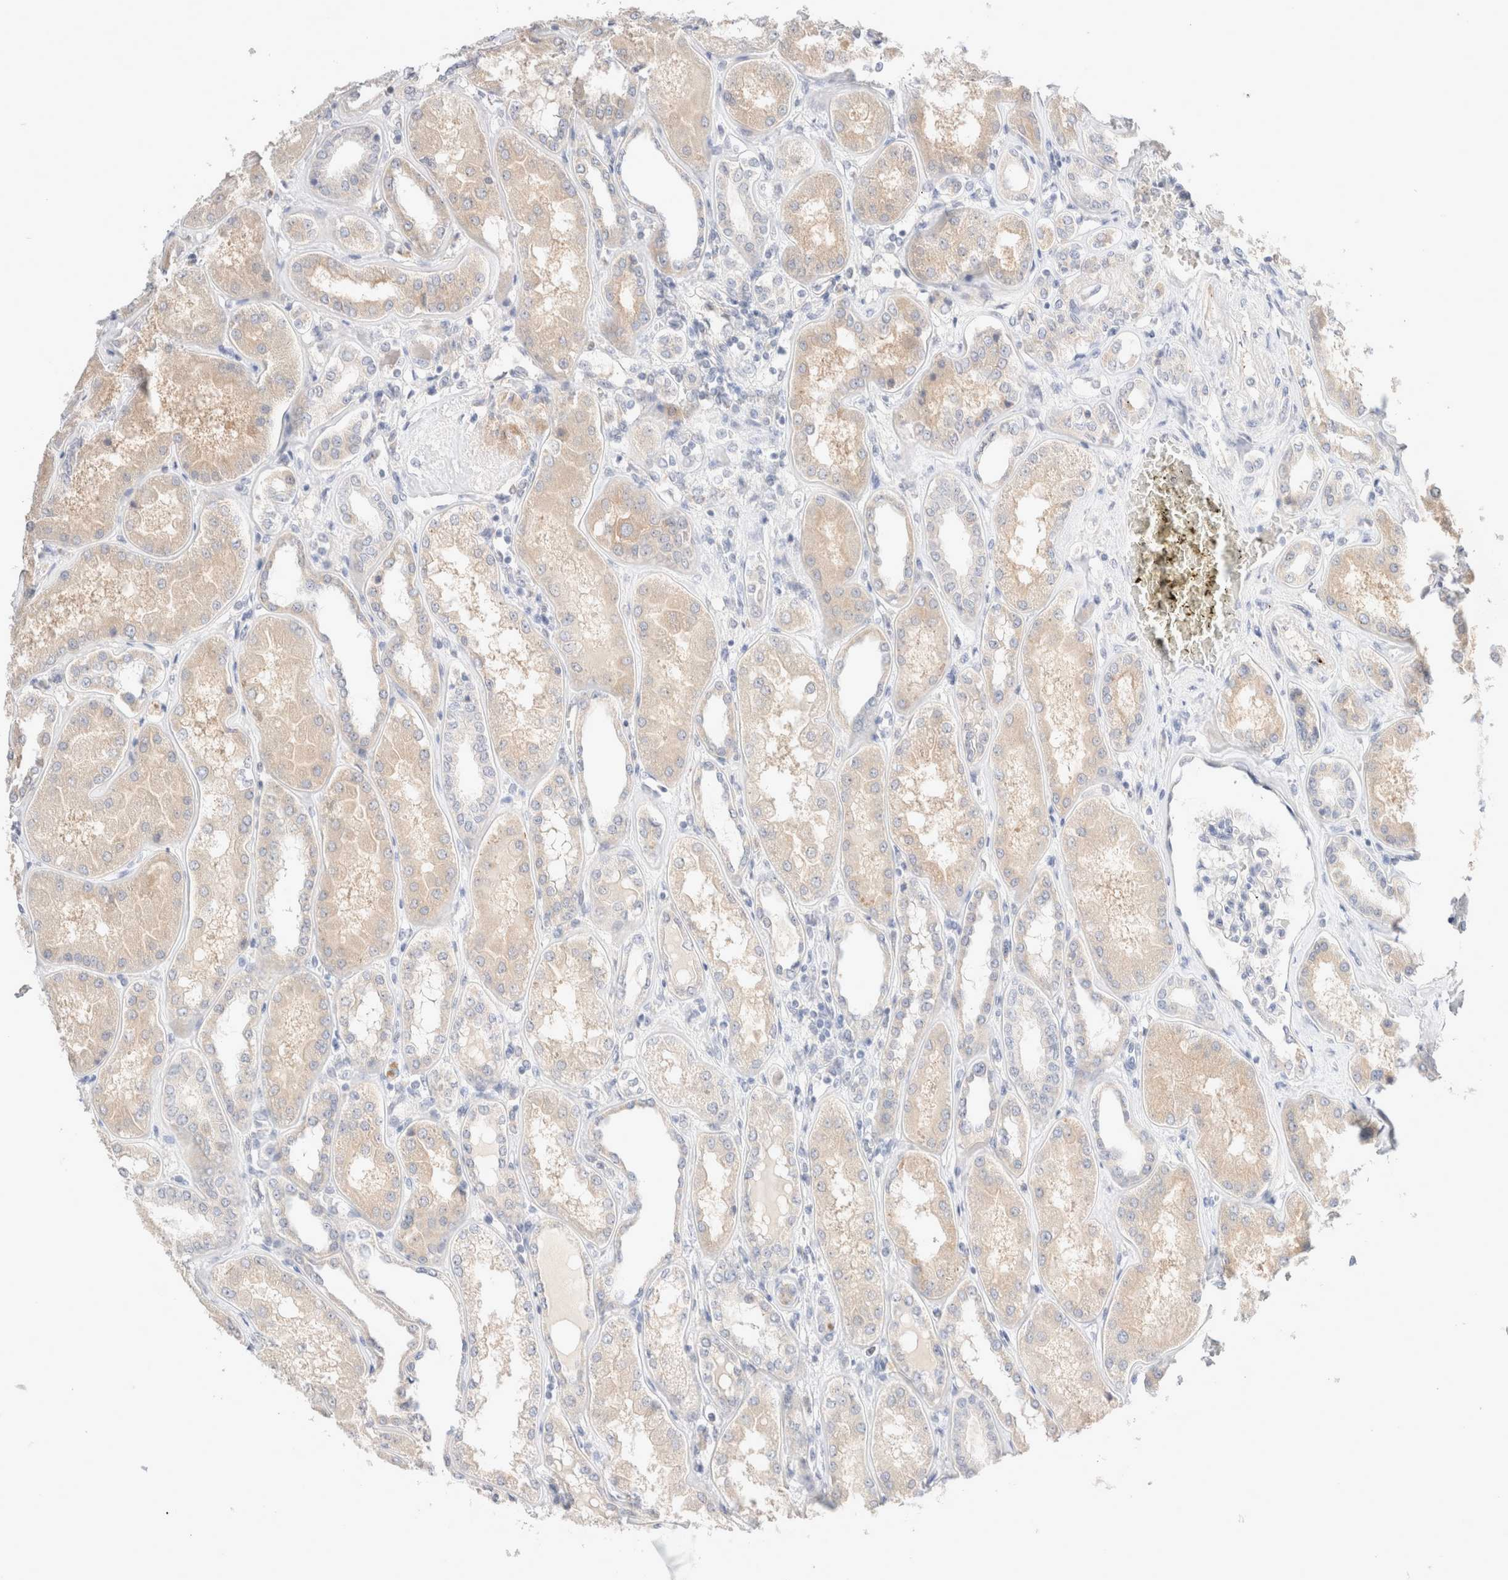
{"staining": {"intensity": "negative", "quantity": "none", "location": "none"}, "tissue": "kidney", "cell_type": "Cells in glomeruli", "image_type": "normal", "snomed": [{"axis": "morphology", "description": "Normal tissue, NOS"}, {"axis": "topography", "description": "Kidney"}], "caption": "Immunohistochemistry of unremarkable kidney reveals no expression in cells in glomeruli.", "gene": "SPATA20", "patient": {"sex": "female", "age": 56}}